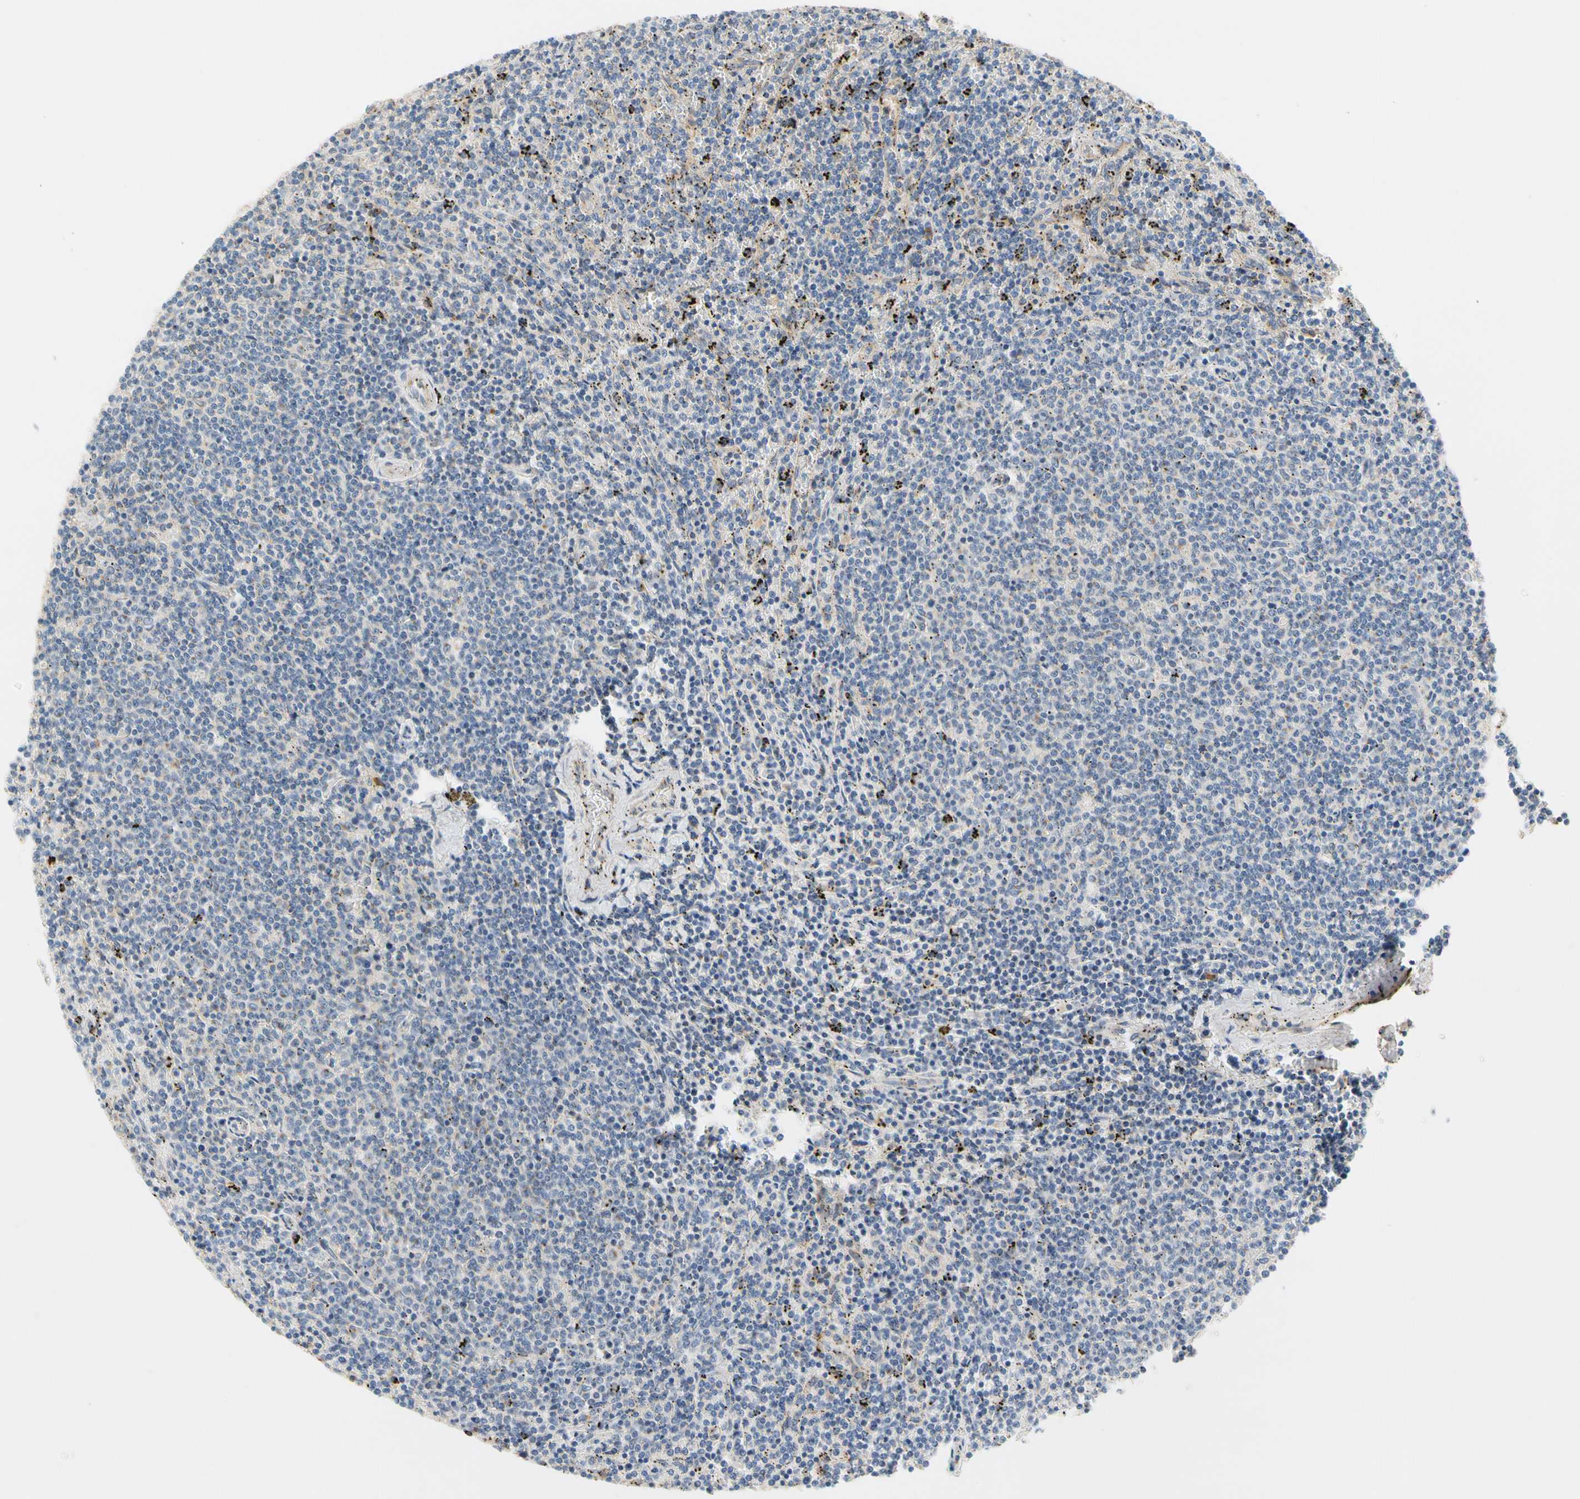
{"staining": {"intensity": "negative", "quantity": "none", "location": "none"}, "tissue": "lymphoma", "cell_type": "Tumor cells", "image_type": "cancer", "snomed": [{"axis": "morphology", "description": "Malignant lymphoma, non-Hodgkin's type, Low grade"}, {"axis": "topography", "description": "Spleen"}], "caption": "High magnification brightfield microscopy of lymphoma stained with DAB (brown) and counterstained with hematoxylin (blue): tumor cells show no significant expression.", "gene": "GPSM2", "patient": {"sex": "female", "age": 50}}